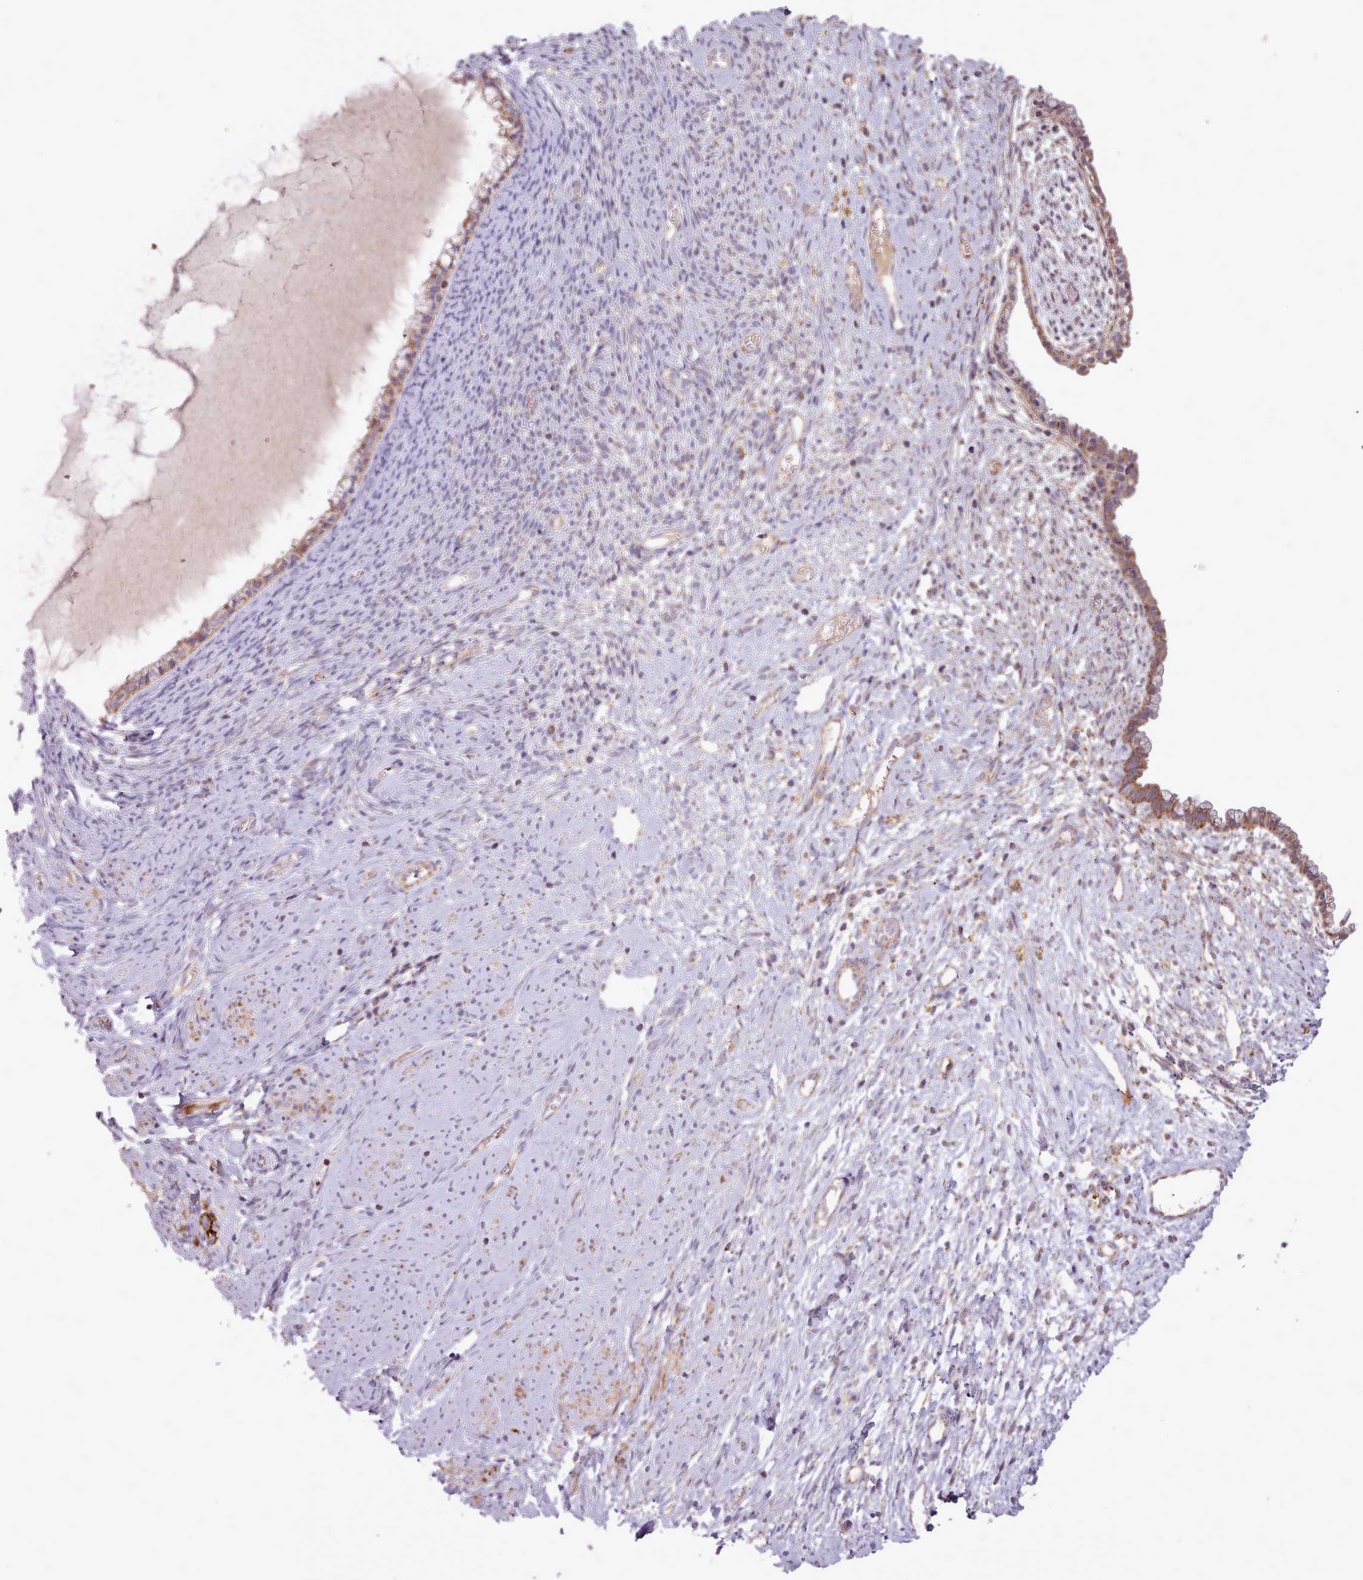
{"staining": {"intensity": "moderate", "quantity": ">75%", "location": "cytoplasmic/membranous"}, "tissue": "cervix", "cell_type": "Glandular cells", "image_type": "normal", "snomed": [{"axis": "morphology", "description": "Normal tissue, NOS"}, {"axis": "topography", "description": "Cervix"}], "caption": "High-magnification brightfield microscopy of benign cervix stained with DAB (3,3'-diaminobenzidine) (brown) and counterstained with hematoxylin (blue). glandular cells exhibit moderate cytoplasmic/membranous staining is seen in approximately>75% of cells. (Brightfield microscopy of DAB IHC at high magnification).", "gene": "LIN7C", "patient": {"sex": "female", "age": 76}}